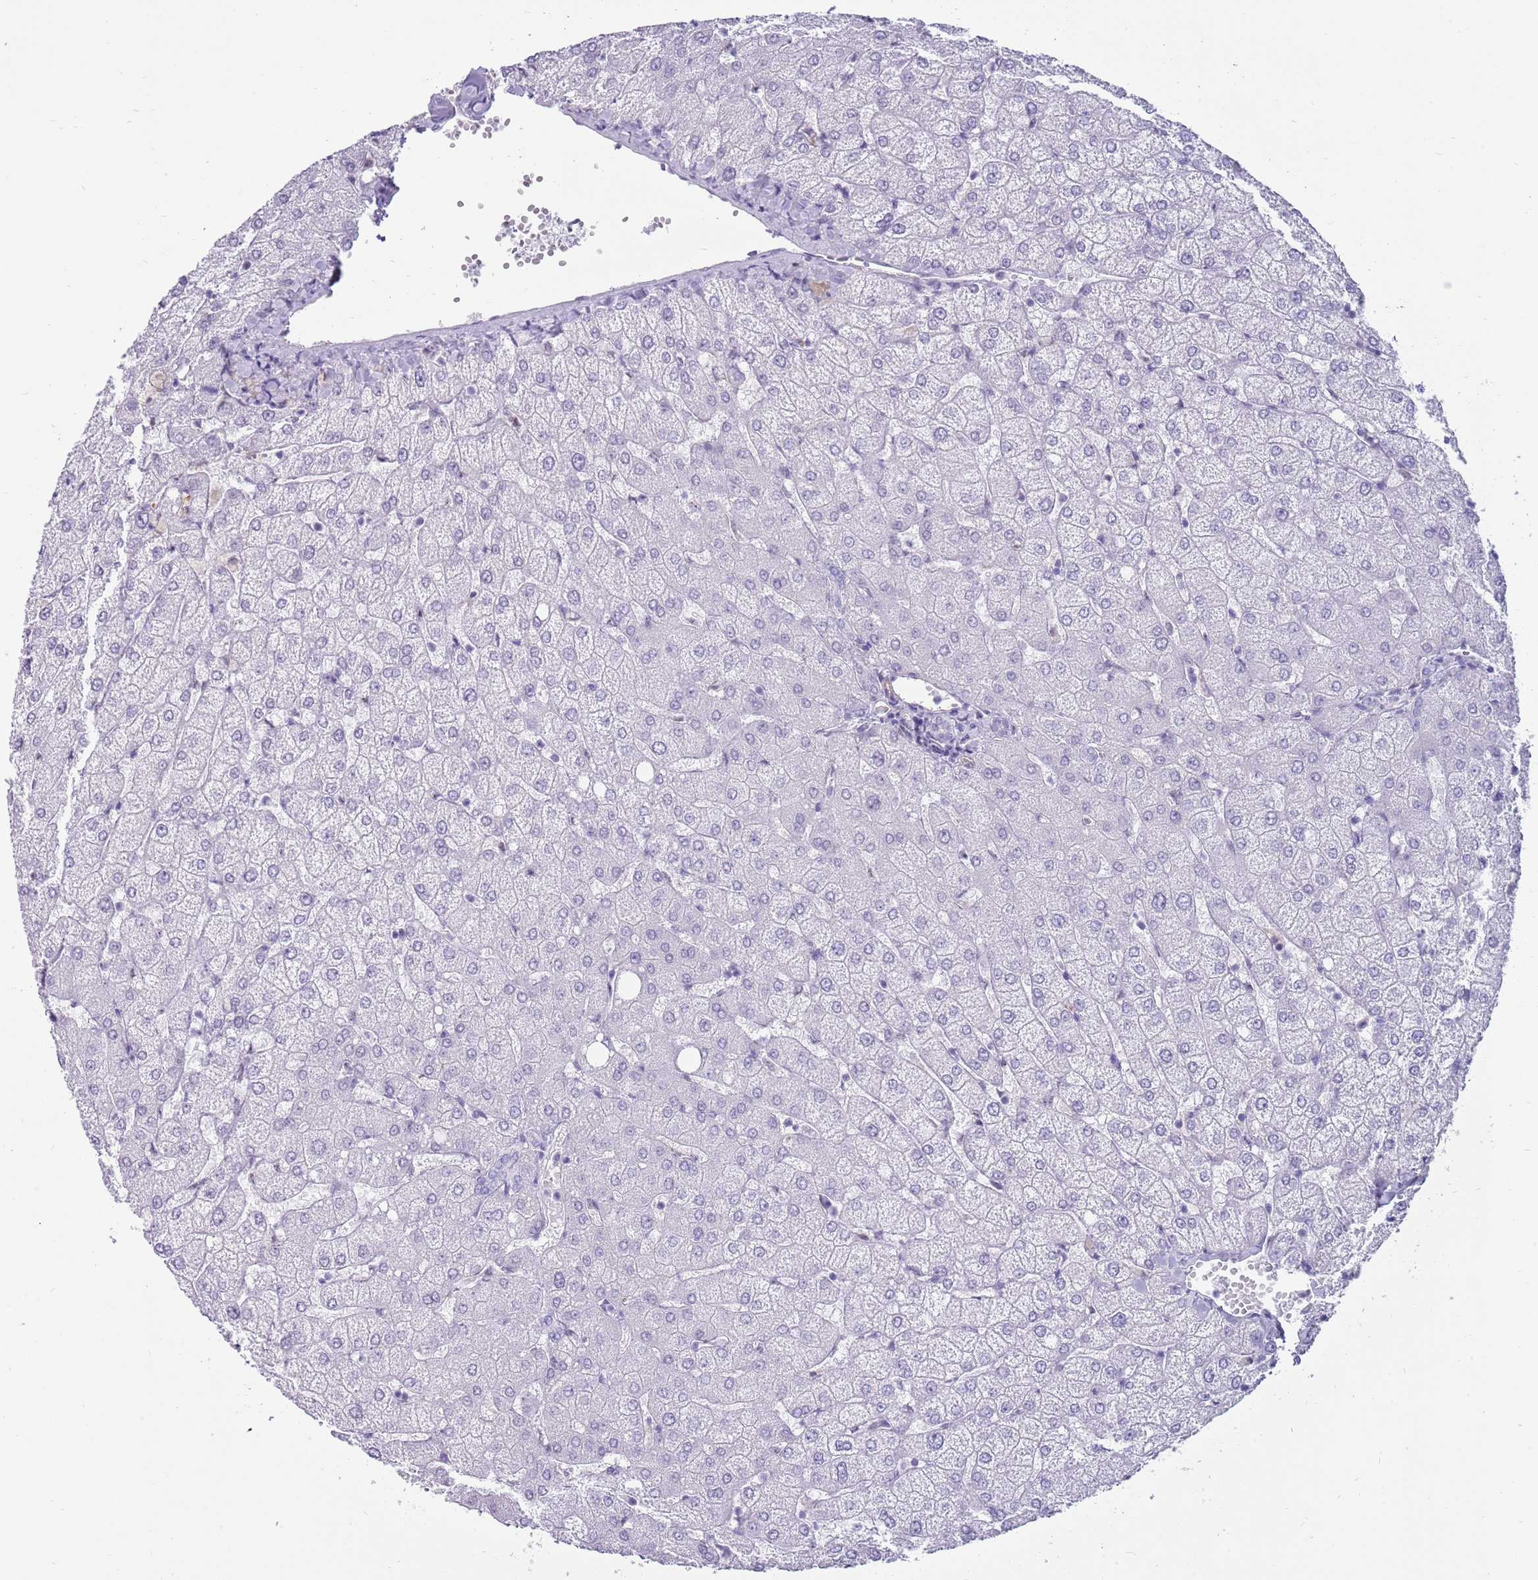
{"staining": {"intensity": "negative", "quantity": "none", "location": "none"}, "tissue": "liver", "cell_type": "Cholangiocytes", "image_type": "normal", "snomed": [{"axis": "morphology", "description": "Normal tissue, NOS"}, {"axis": "topography", "description": "Liver"}], "caption": "Immunohistochemistry image of unremarkable liver: human liver stained with DAB (3,3'-diaminobenzidine) displays no significant protein staining in cholangiocytes.", "gene": "ENSG00000271254", "patient": {"sex": "female", "age": 54}}